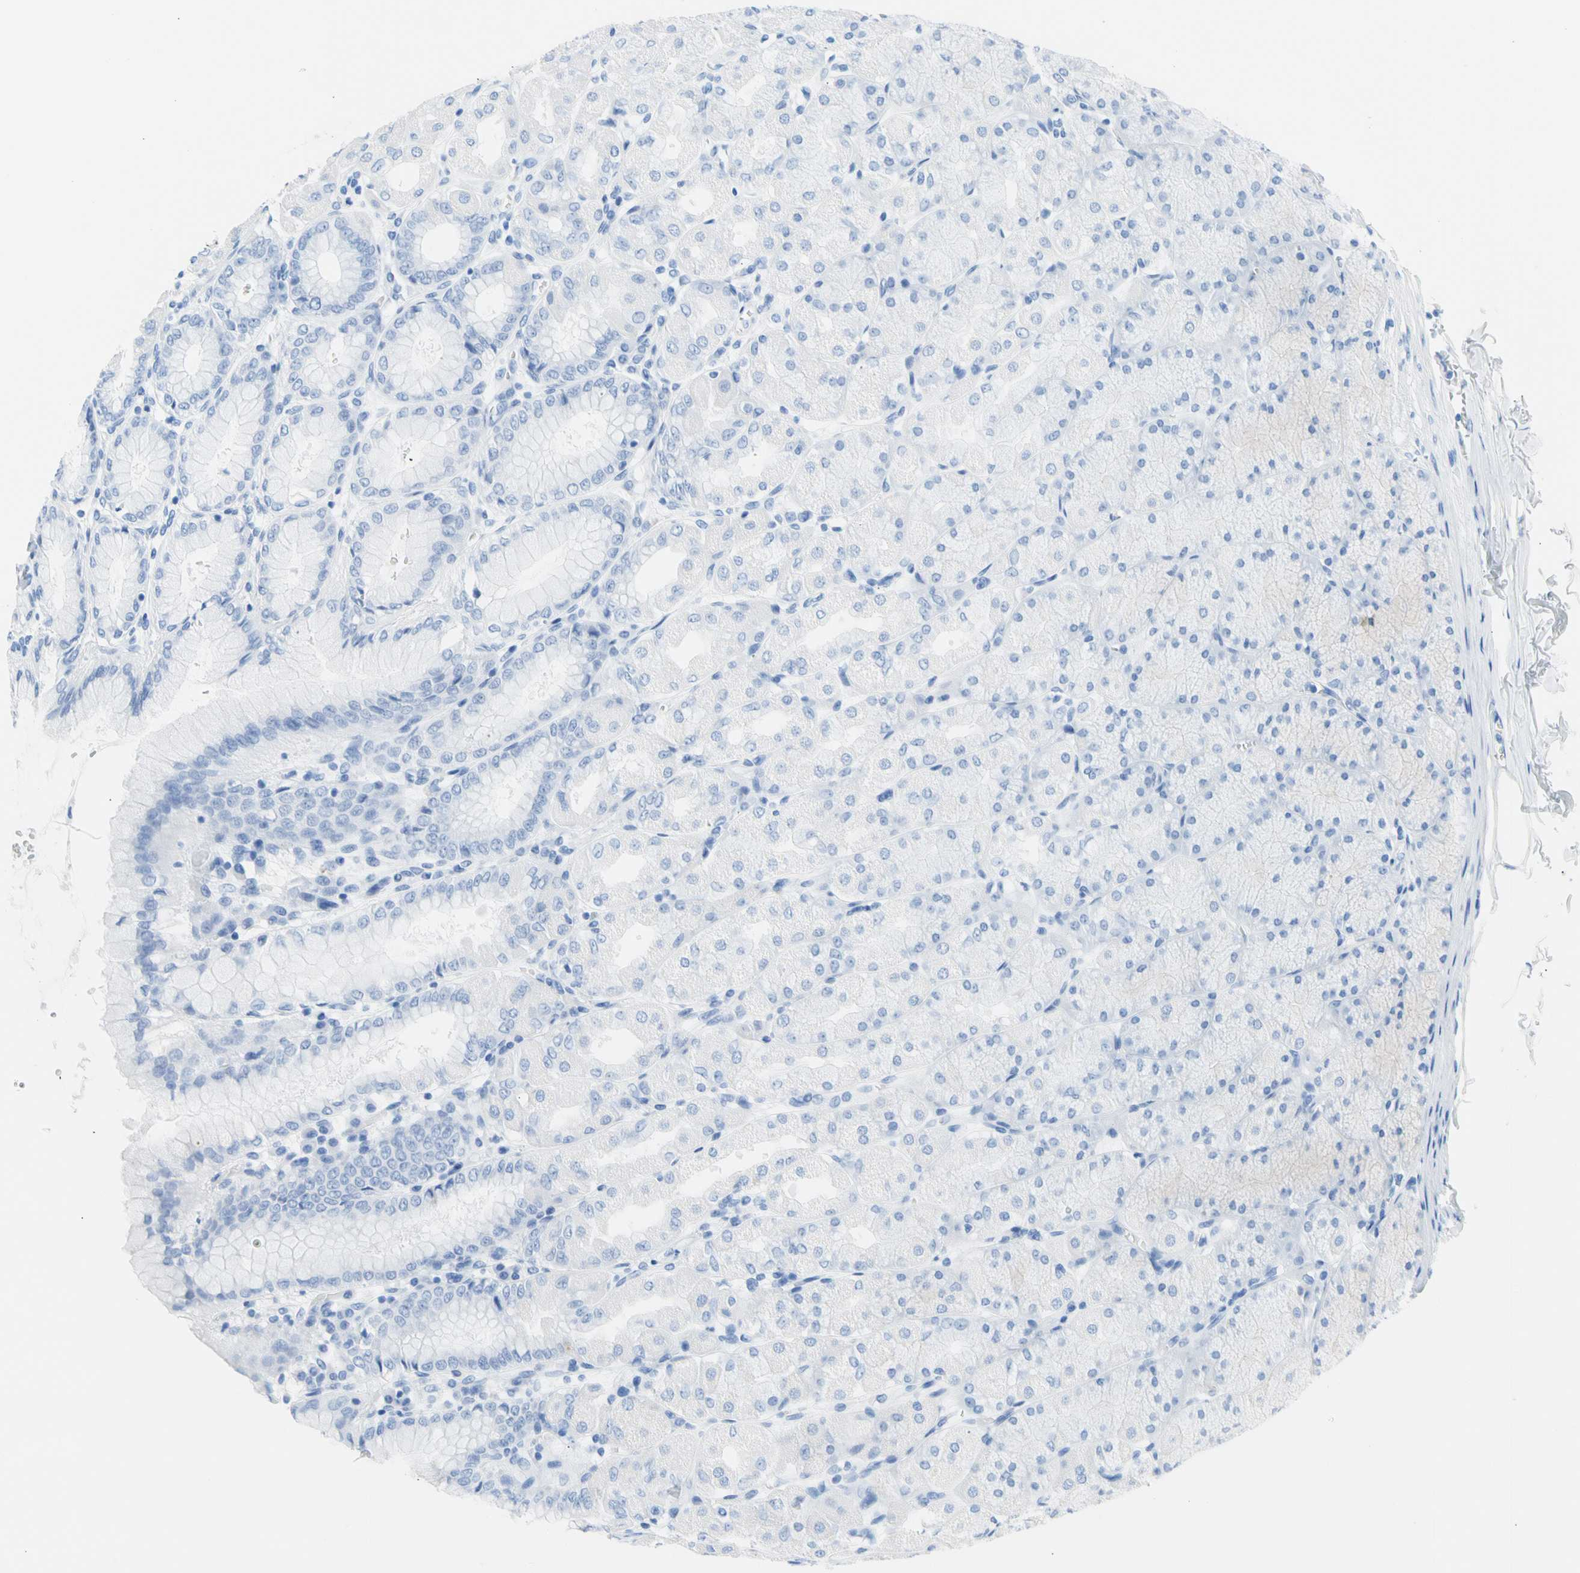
{"staining": {"intensity": "negative", "quantity": "none", "location": "none"}, "tissue": "stomach", "cell_type": "Glandular cells", "image_type": "normal", "snomed": [{"axis": "morphology", "description": "Normal tissue, NOS"}, {"axis": "topography", "description": "Stomach, upper"}], "caption": "There is no significant expression in glandular cells of stomach.", "gene": "CEL", "patient": {"sex": "female", "age": 56}}